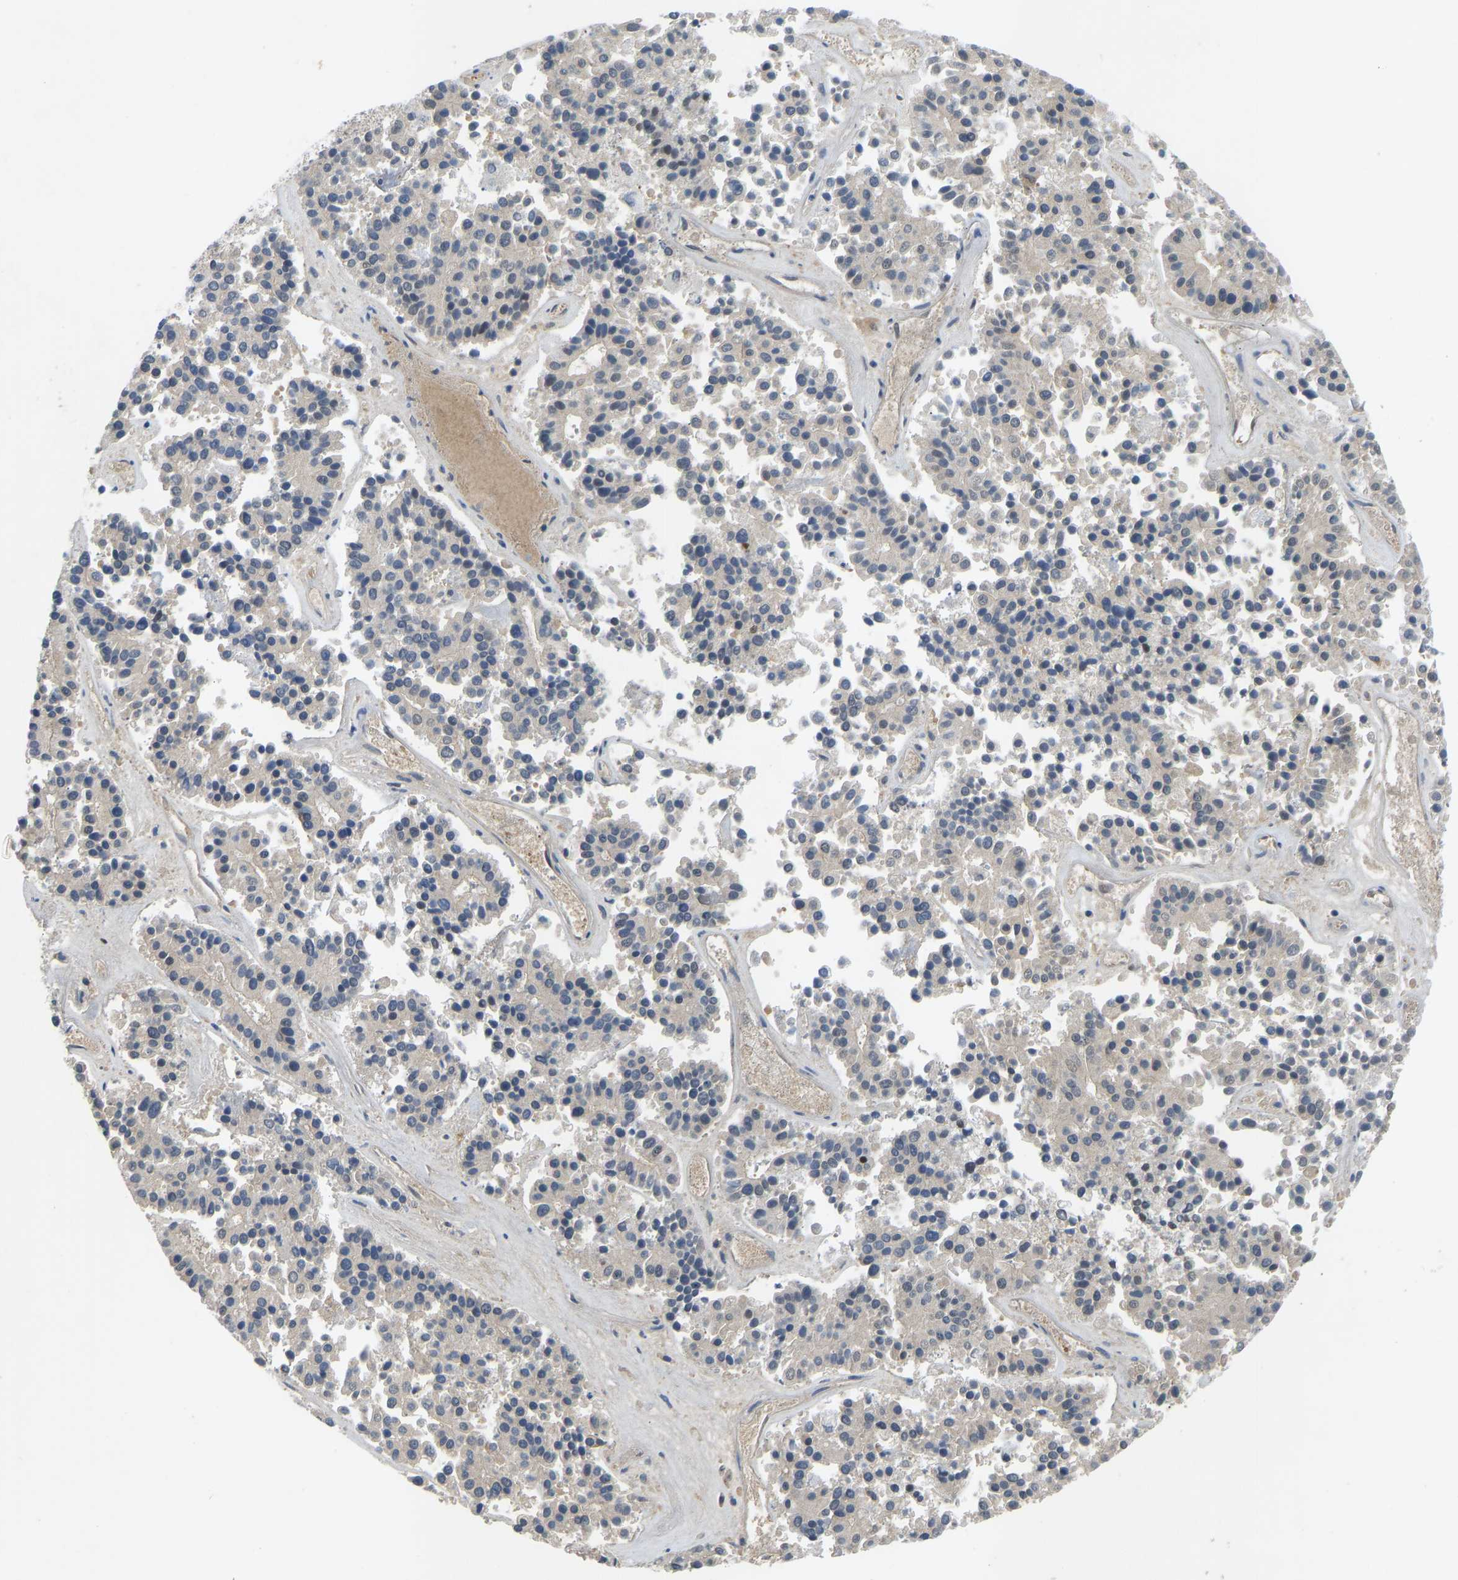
{"staining": {"intensity": "negative", "quantity": "none", "location": "none"}, "tissue": "pancreatic cancer", "cell_type": "Tumor cells", "image_type": "cancer", "snomed": [{"axis": "morphology", "description": "Adenocarcinoma, NOS"}, {"axis": "topography", "description": "Pancreas"}], "caption": "This photomicrograph is of pancreatic adenocarcinoma stained with immunohistochemistry to label a protein in brown with the nuclei are counter-stained blue. There is no staining in tumor cells. Brightfield microscopy of immunohistochemistry stained with DAB (brown) and hematoxylin (blue), captured at high magnification.", "gene": "ZNF251", "patient": {"sex": "male", "age": 50}}